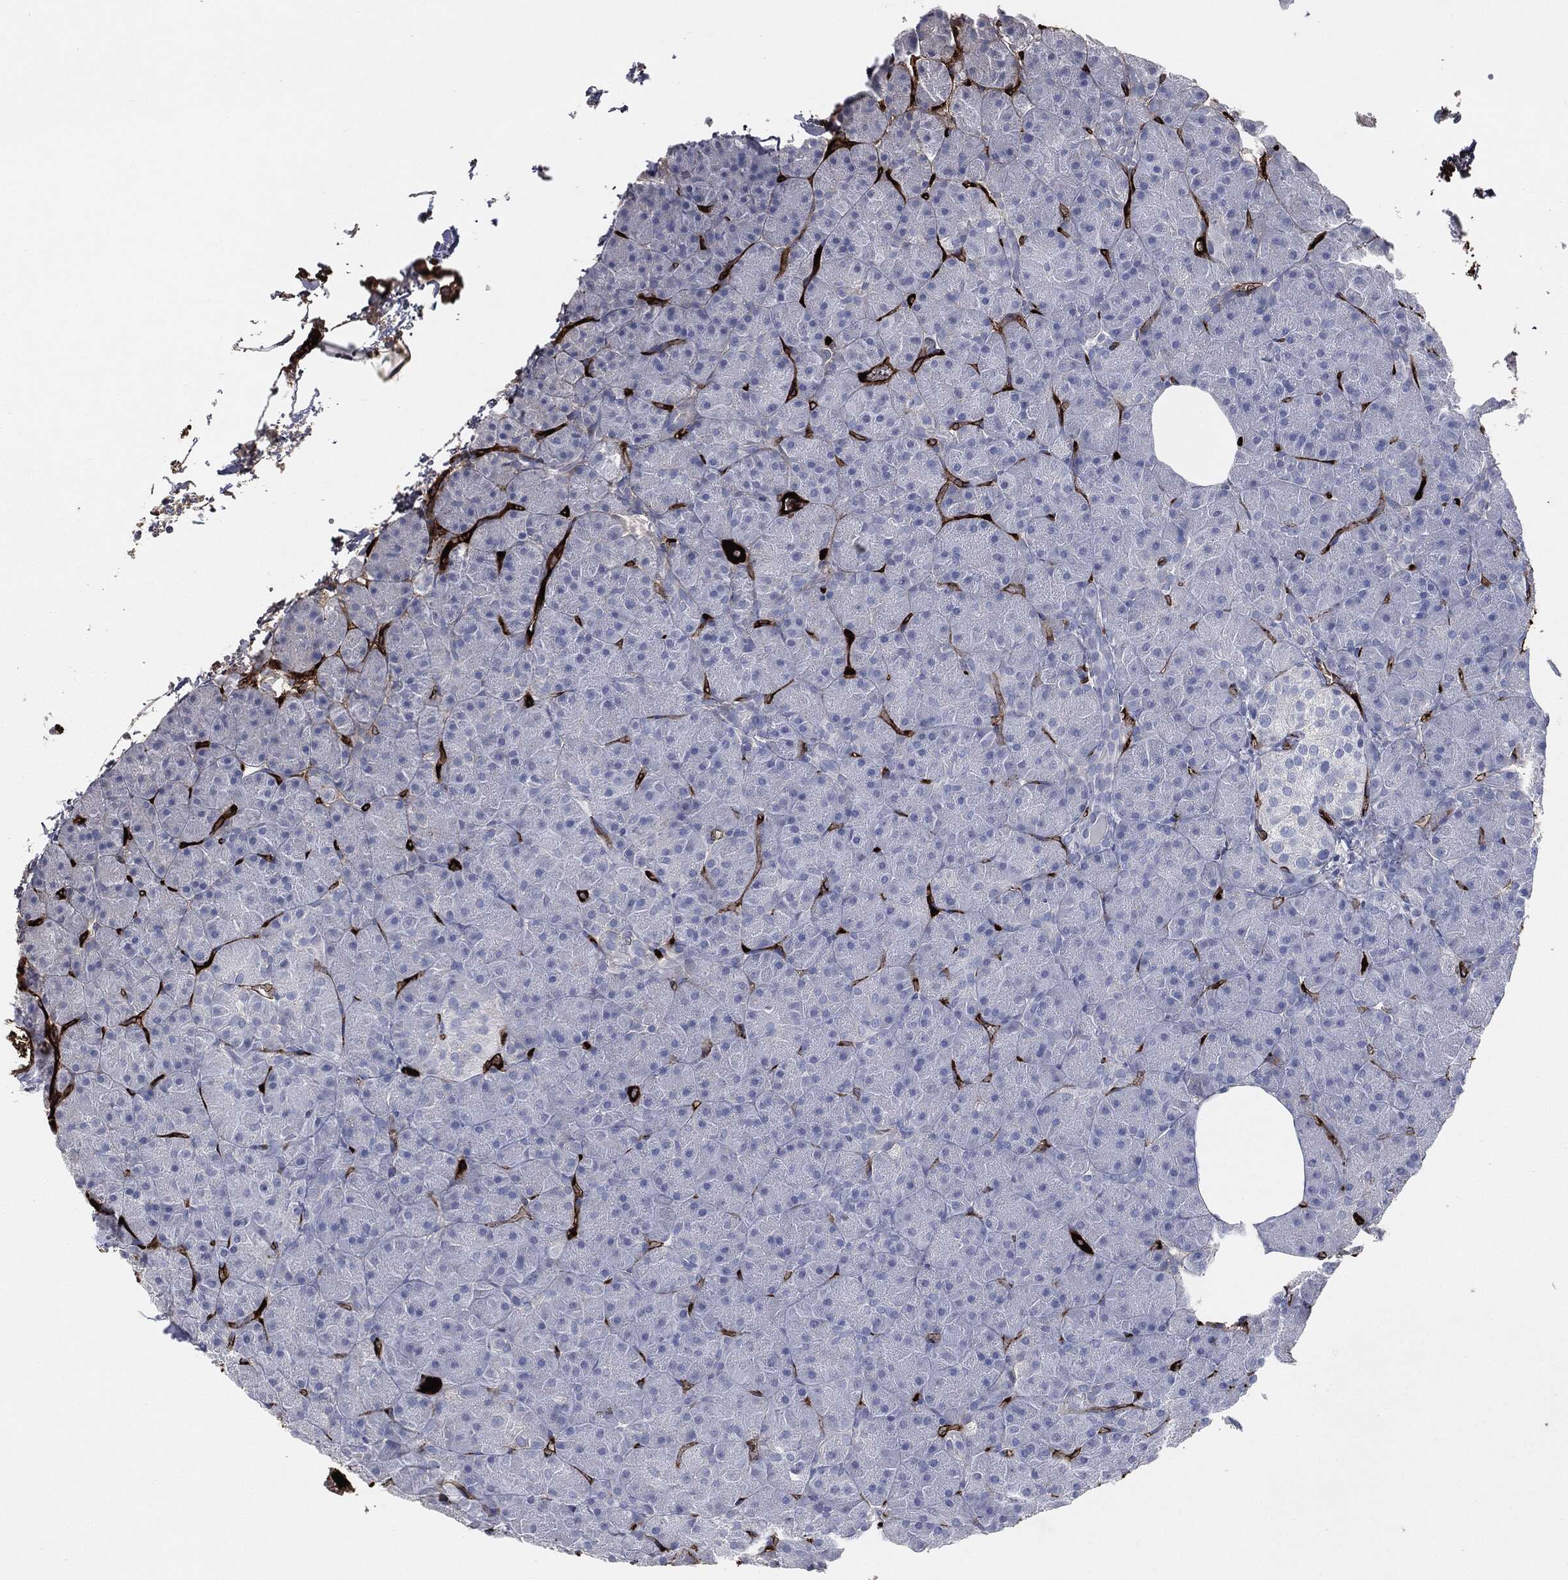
{"staining": {"intensity": "negative", "quantity": "none", "location": "none"}, "tissue": "pancreas", "cell_type": "Exocrine glandular cells", "image_type": "normal", "snomed": [{"axis": "morphology", "description": "Normal tissue, NOS"}, {"axis": "topography", "description": "Pancreas"}], "caption": "Immunohistochemistry of normal human pancreas demonstrates no positivity in exocrine glandular cells.", "gene": "APOB", "patient": {"sex": "male", "age": 61}}